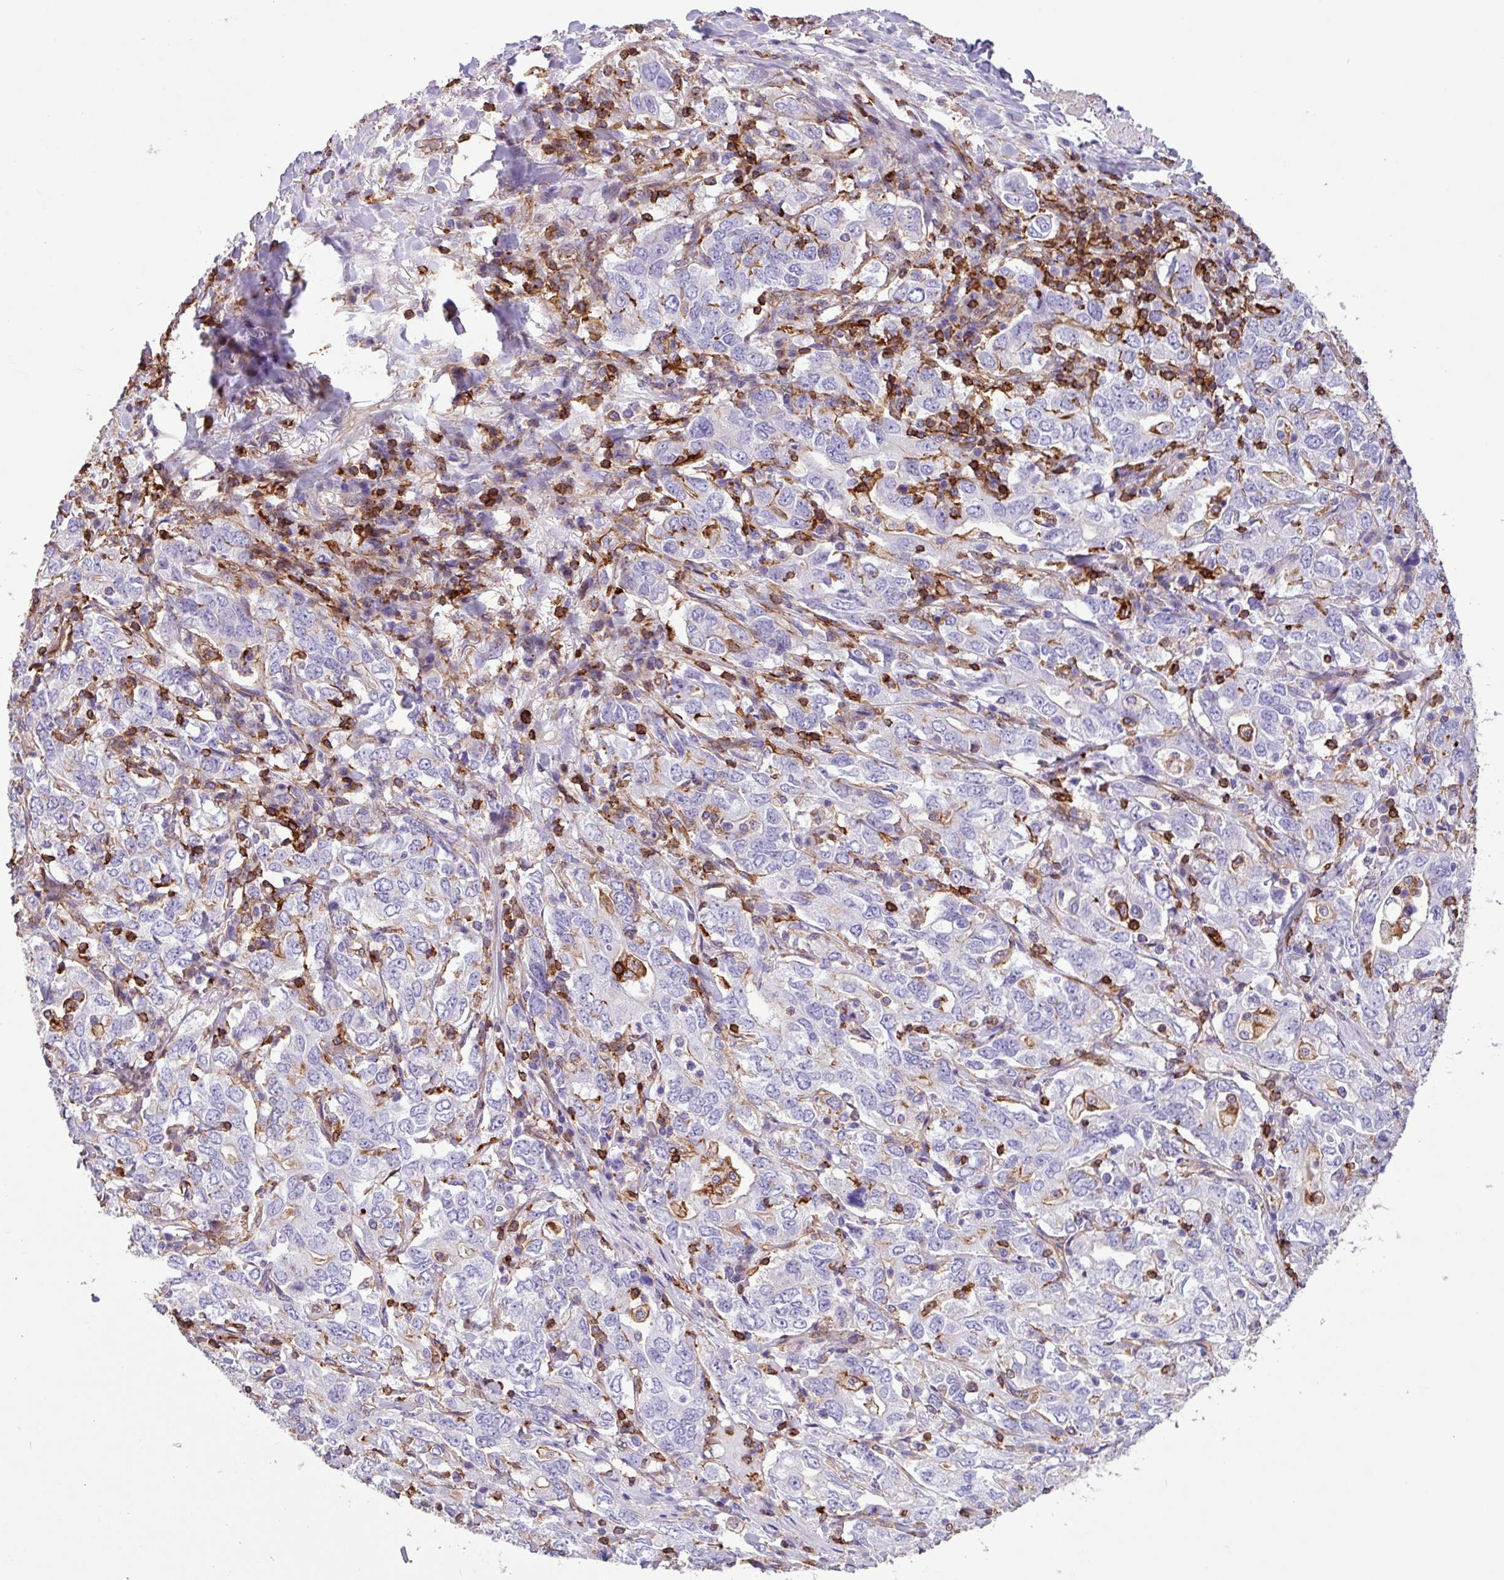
{"staining": {"intensity": "negative", "quantity": "none", "location": "none"}, "tissue": "stomach cancer", "cell_type": "Tumor cells", "image_type": "cancer", "snomed": [{"axis": "morphology", "description": "Adenocarcinoma, NOS"}, {"axis": "topography", "description": "Stomach, upper"}, {"axis": "topography", "description": "Stomach"}], "caption": "Adenocarcinoma (stomach) stained for a protein using immunohistochemistry reveals no positivity tumor cells.", "gene": "PPP1R18", "patient": {"sex": "male", "age": 62}}